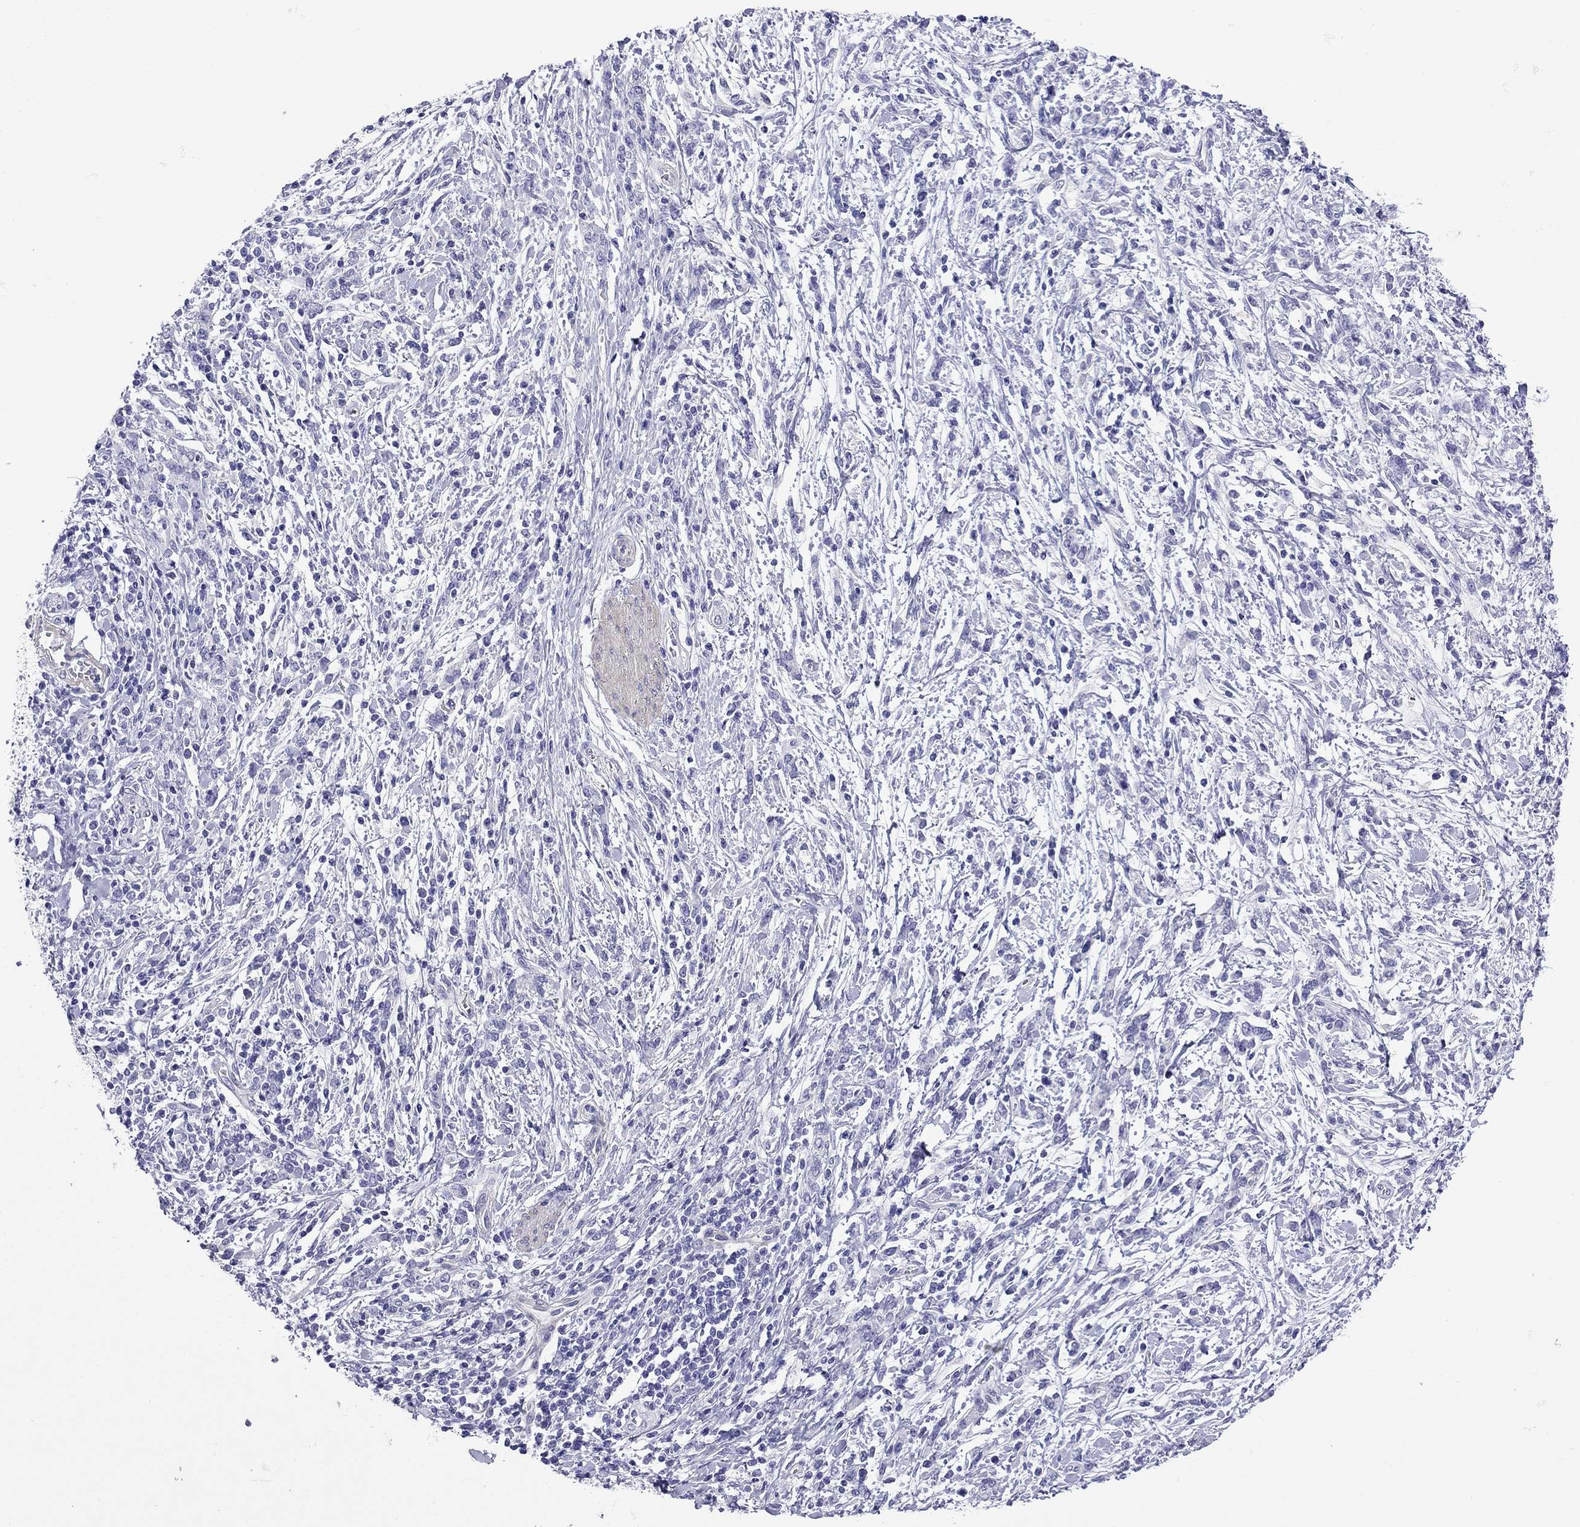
{"staining": {"intensity": "negative", "quantity": "none", "location": "none"}, "tissue": "stomach cancer", "cell_type": "Tumor cells", "image_type": "cancer", "snomed": [{"axis": "morphology", "description": "Adenocarcinoma, NOS"}, {"axis": "topography", "description": "Stomach"}], "caption": "There is no significant staining in tumor cells of stomach cancer.", "gene": "KIAA2012", "patient": {"sex": "female", "age": 57}}